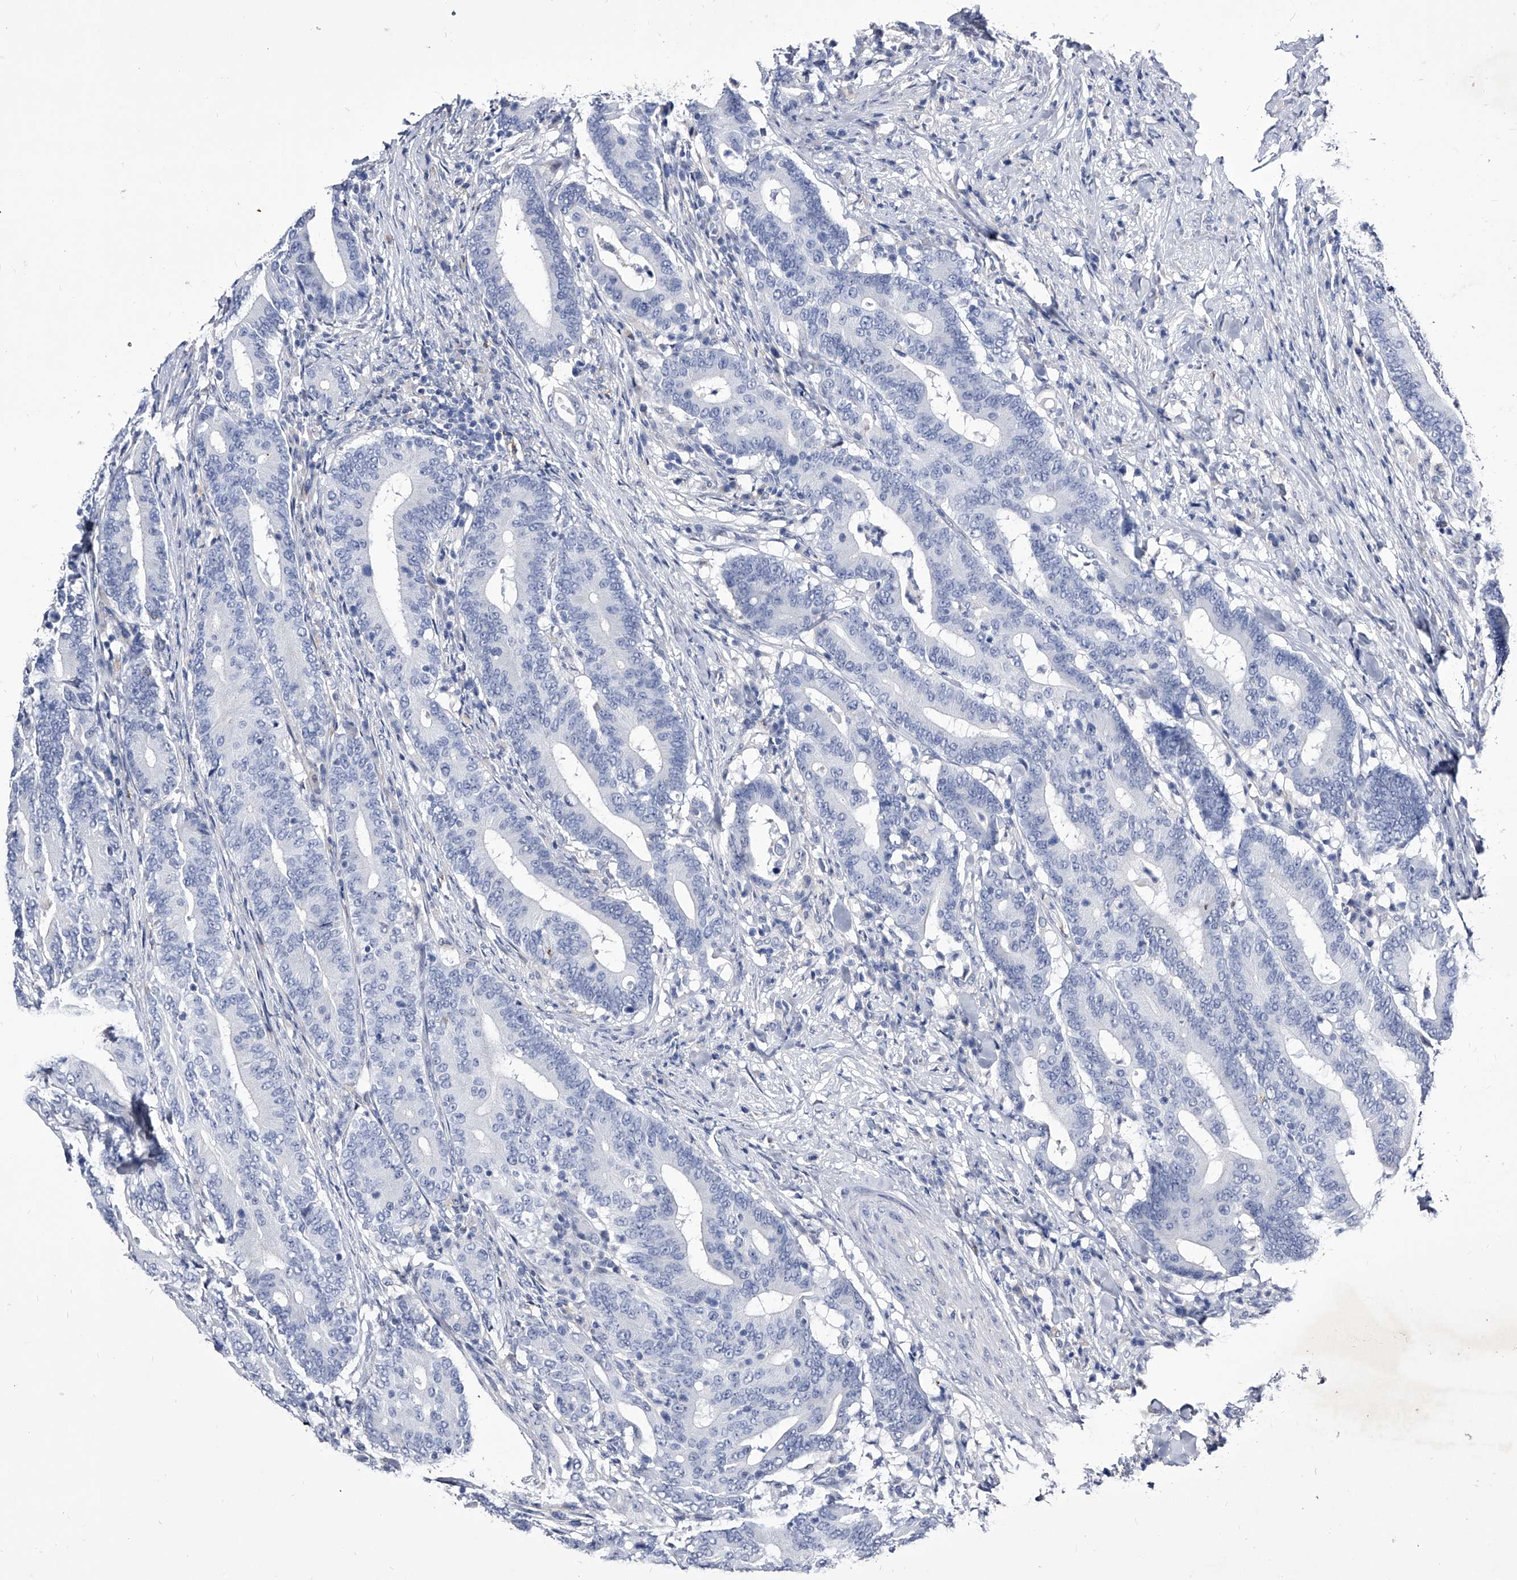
{"staining": {"intensity": "negative", "quantity": "none", "location": "none"}, "tissue": "colorectal cancer", "cell_type": "Tumor cells", "image_type": "cancer", "snomed": [{"axis": "morphology", "description": "Adenocarcinoma, NOS"}, {"axis": "topography", "description": "Colon"}], "caption": "A micrograph of human colorectal cancer (adenocarcinoma) is negative for staining in tumor cells. (Brightfield microscopy of DAB (3,3'-diaminobenzidine) IHC at high magnification).", "gene": "CRISP2", "patient": {"sex": "female", "age": 66}}